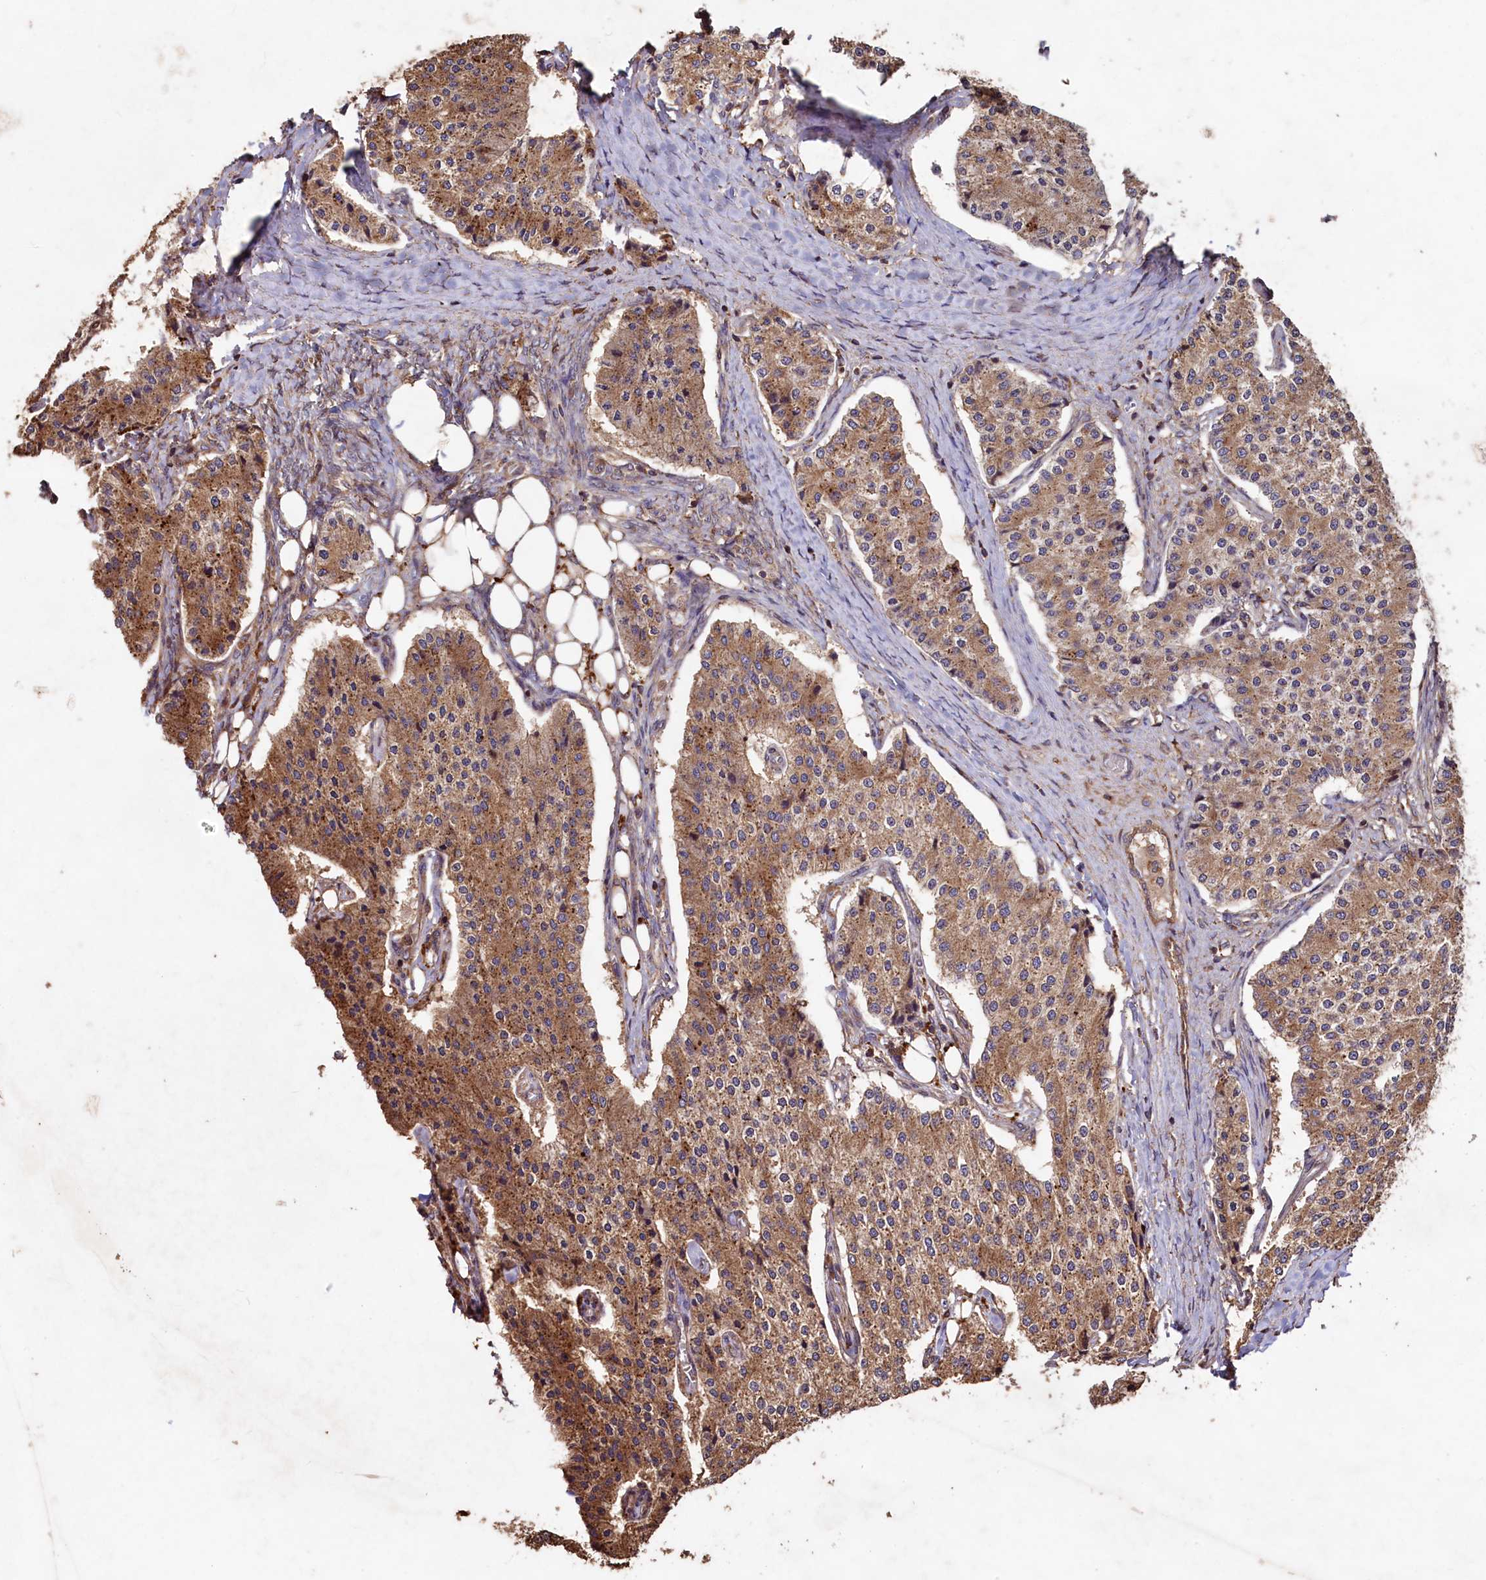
{"staining": {"intensity": "moderate", "quantity": ">75%", "location": "cytoplasmic/membranous"}, "tissue": "carcinoid", "cell_type": "Tumor cells", "image_type": "cancer", "snomed": [{"axis": "morphology", "description": "Carcinoid, malignant, NOS"}, {"axis": "topography", "description": "Colon"}], "caption": "Approximately >75% of tumor cells in carcinoid exhibit moderate cytoplasmic/membranous protein expression as visualized by brown immunohistochemical staining.", "gene": "TMEM98", "patient": {"sex": "female", "age": 52}}